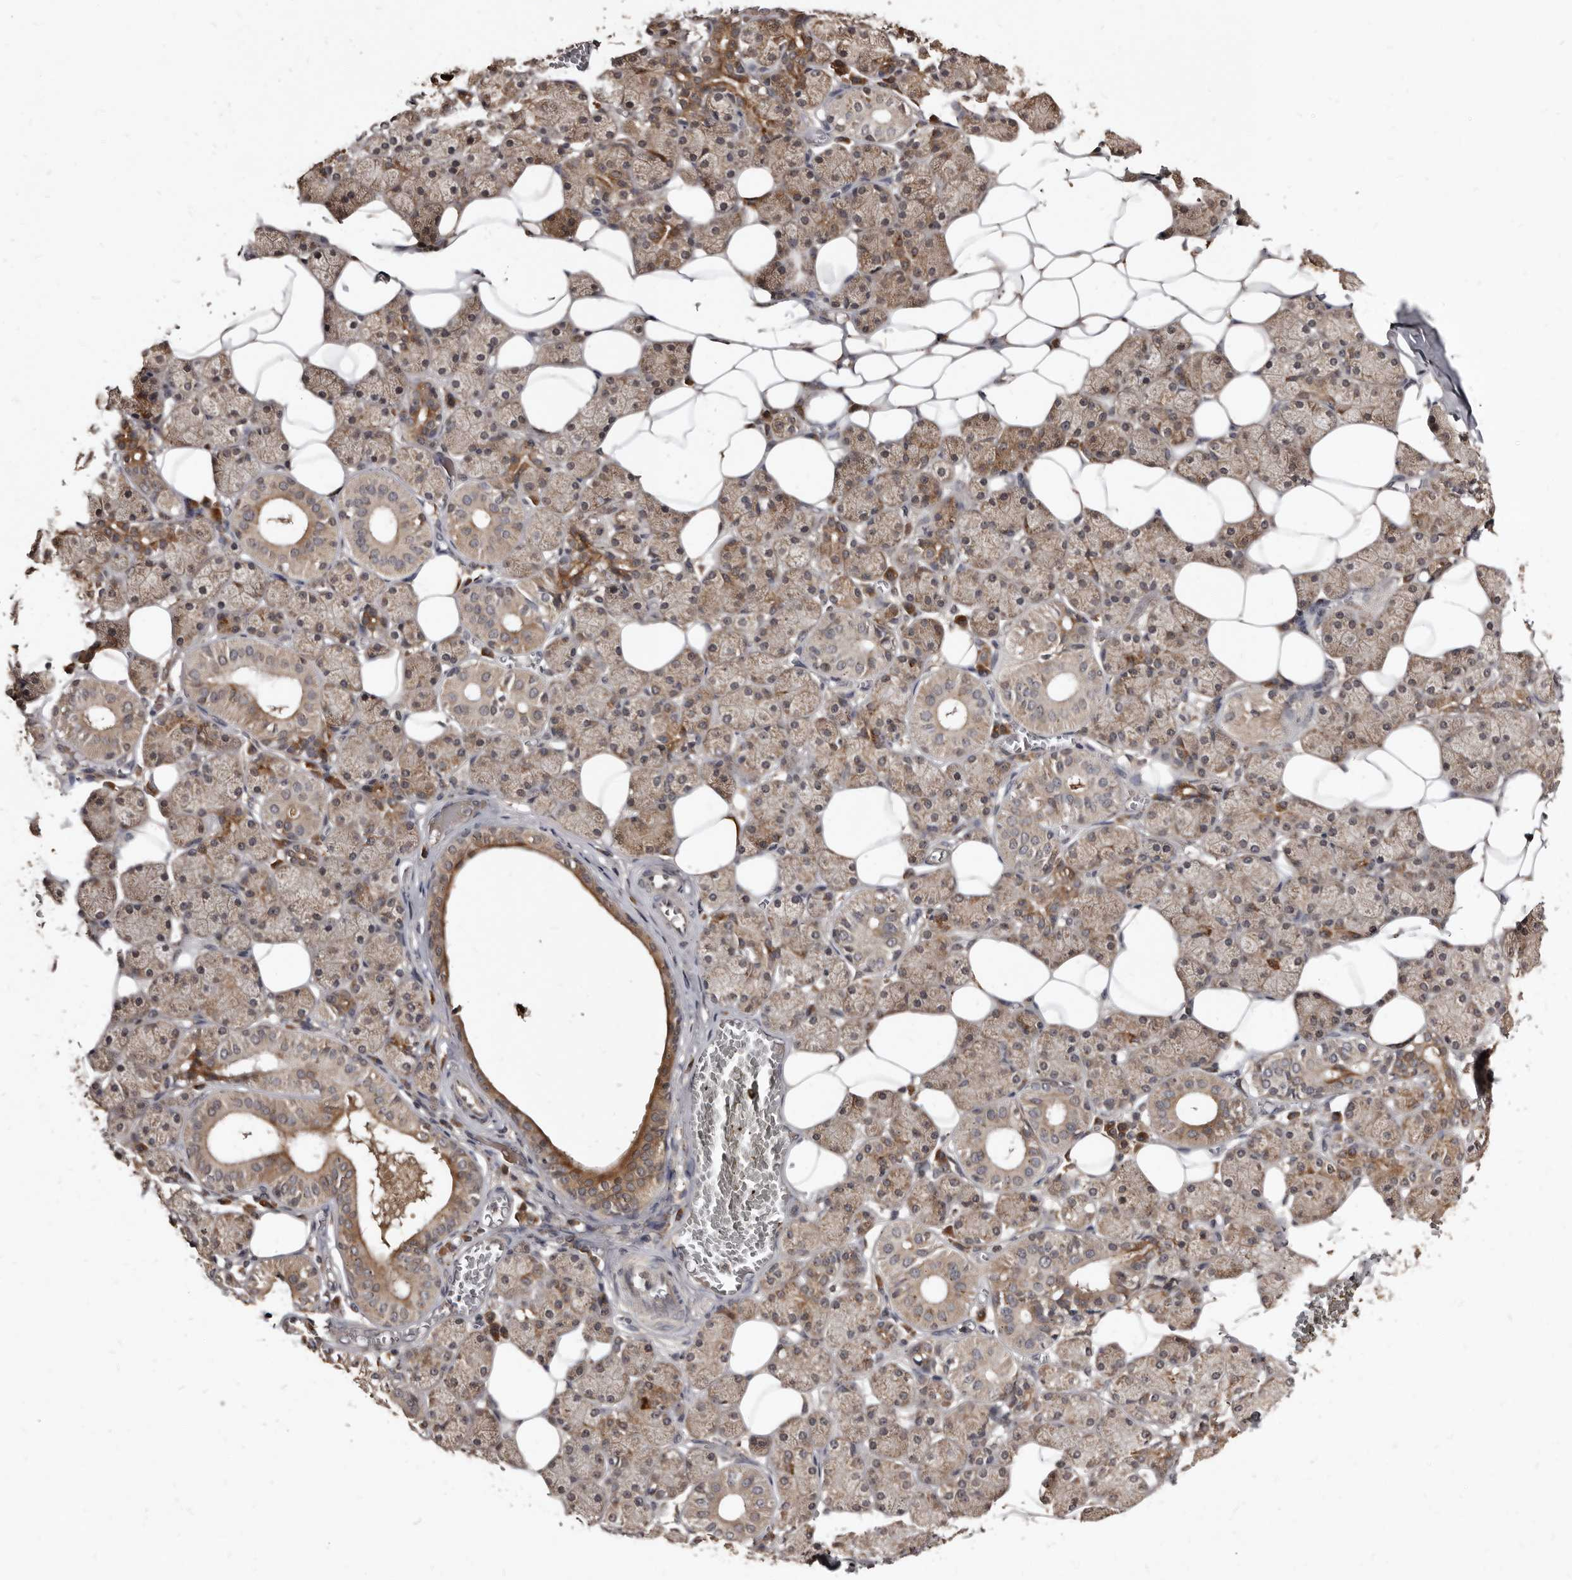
{"staining": {"intensity": "moderate", "quantity": ">75%", "location": "cytoplasmic/membranous"}, "tissue": "salivary gland", "cell_type": "Glandular cells", "image_type": "normal", "snomed": [{"axis": "morphology", "description": "Normal tissue, NOS"}, {"axis": "topography", "description": "Salivary gland"}], "caption": "Salivary gland stained for a protein (brown) reveals moderate cytoplasmic/membranous positive staining in about >75% of glandular cells.", "gene": "PMVK", "patient": {"sex": "female", "age": 33}}